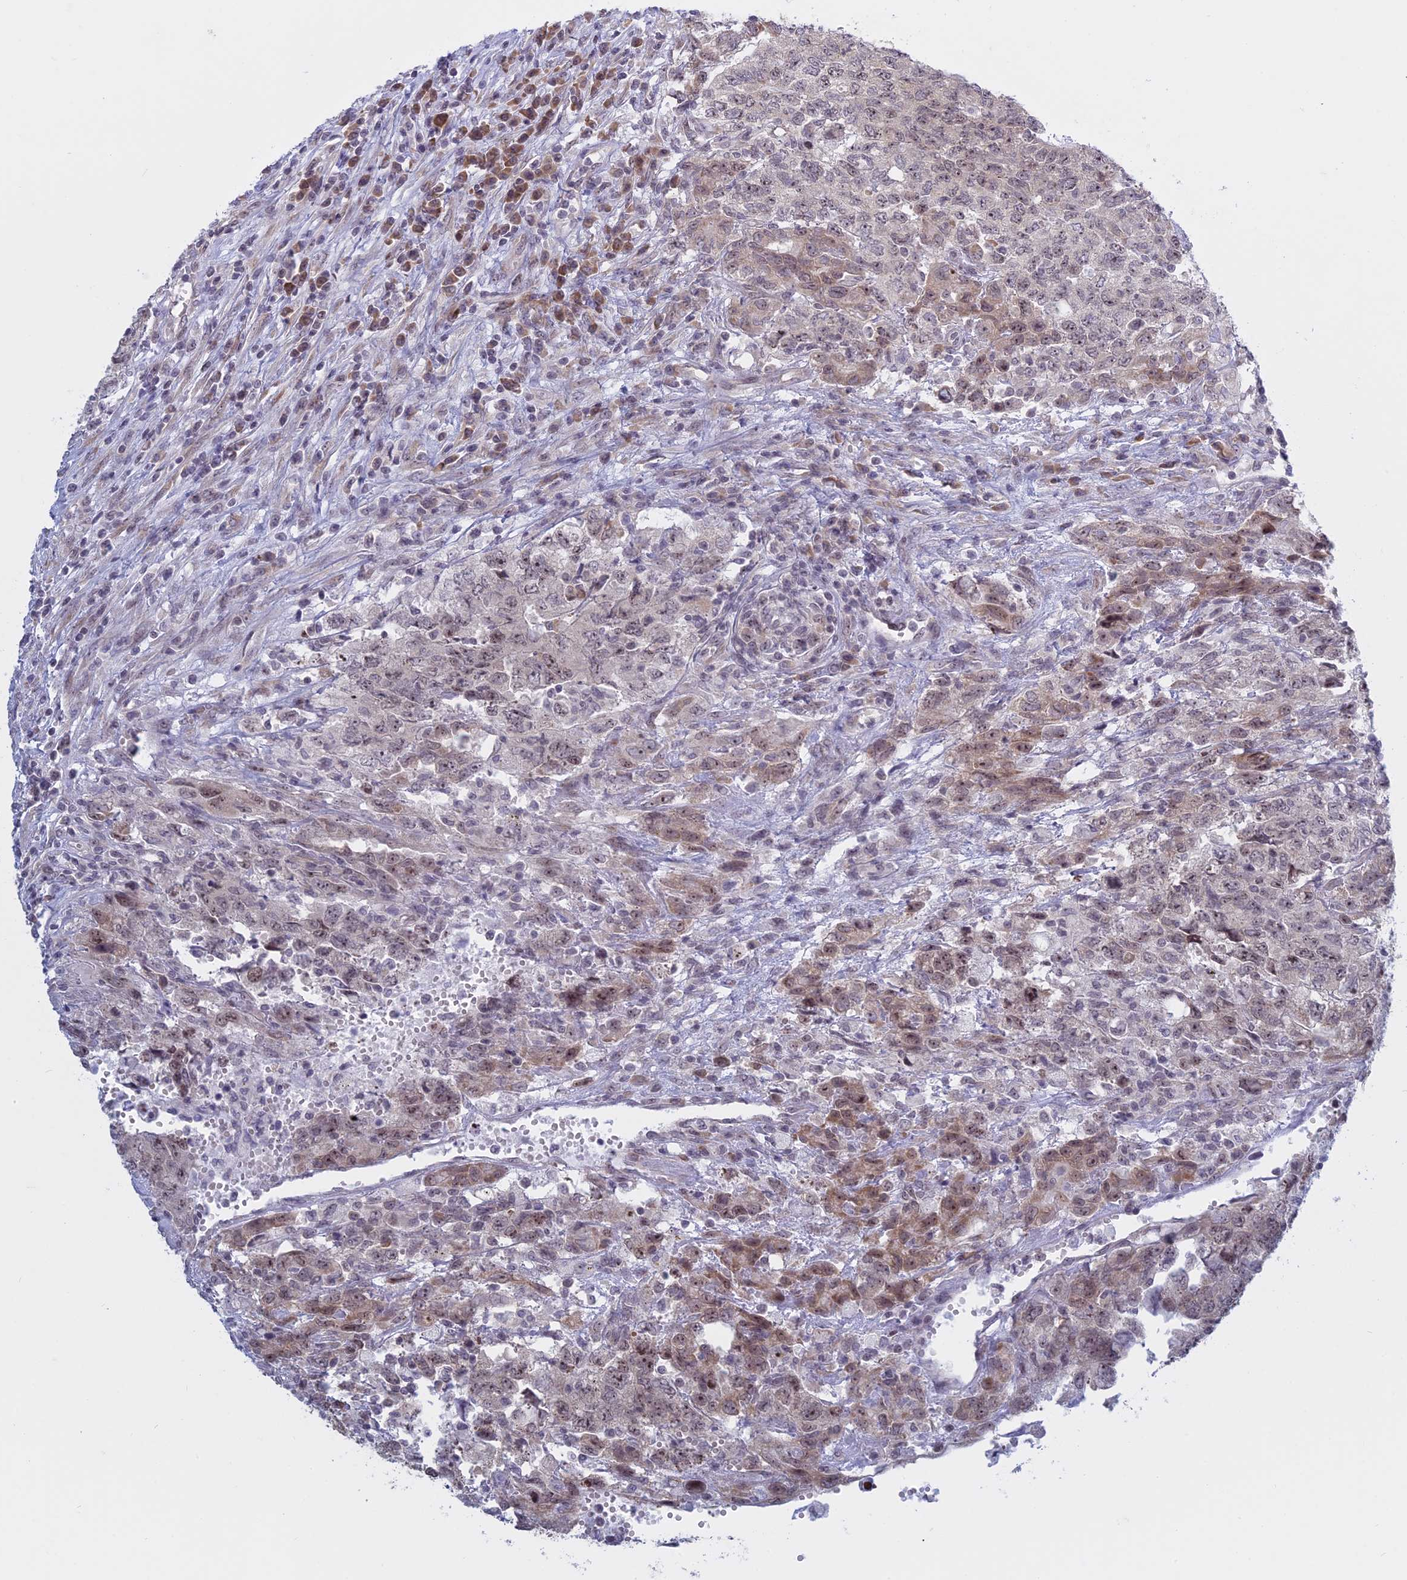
{"staining": {"intensity": "weak", "quantity": "25%-75%", "location": "cytoplasmic/membranous,nuclear"}, "tissue": "testis cancer", "cell_type": "Tumor cells", "image_type": "cancer", "snomed": [{"axis": "morphology", "description": "Carcinoma, Embryonal, NOS"}, {"axis": "topography", "description": "Testis"}], "caption": "The immunohistochemical stain labels weak cytoplasmic/membranous and nuclear expression in tumor cells of embryonal carcinoma (testis) tissue.", "gene": "RPS19BP1", "patient": {"sex": "male", "age": 34}}